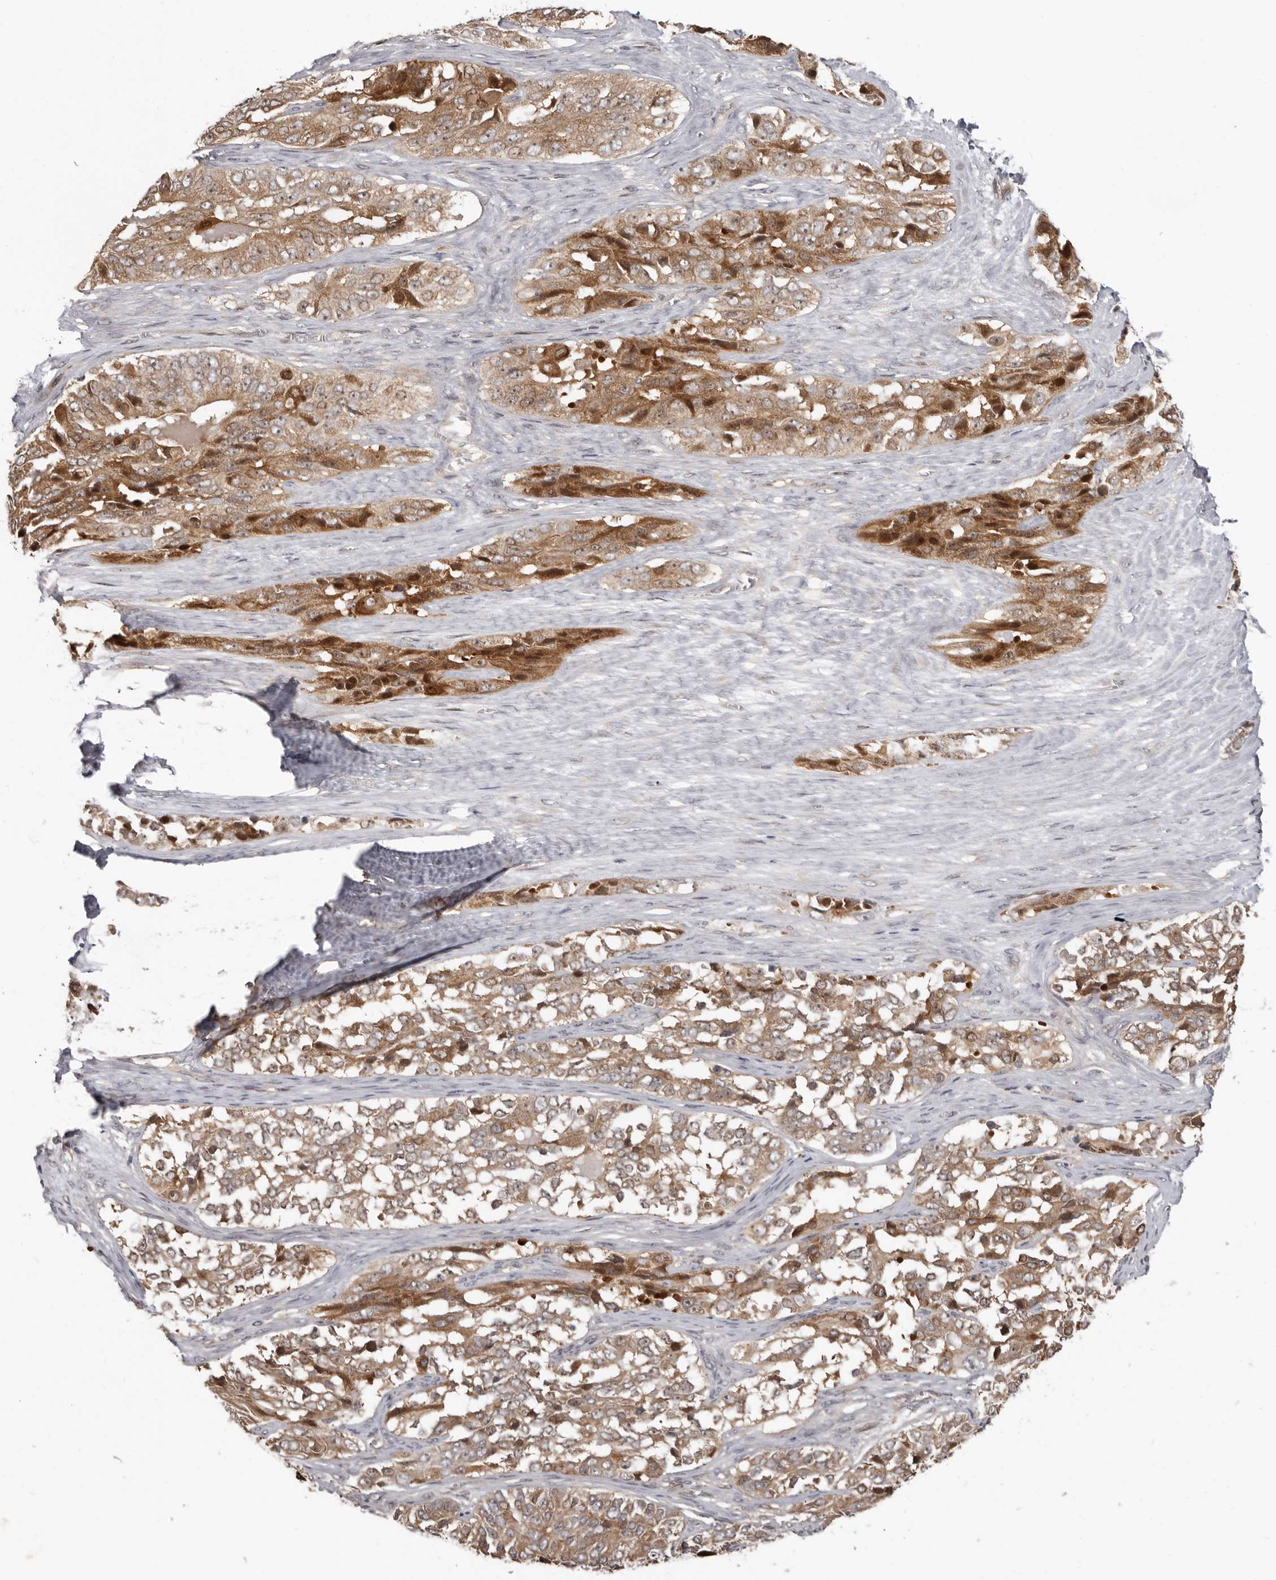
{"staining": {"intensity": "moderate", "quantity": ">75%", "location": "cytoplasmic/membranous"}, "tissue": "ovarian cancer", "cell_type": "Tumor cells", "image_type": "cancer", "snomed": [{"axis": "morphology", "description": "Carcinoma, endometroid"}, {"axis": "topography", "description": "Ovary"}], "caption": "This is a micrograph of immunohistochemistry staining of ovarian cancer, which shows moderate expression in the cytoplasmic/membranous of tumor cells.", "gene": "BAD", "patient": {"sex": "female", "age": 51}}